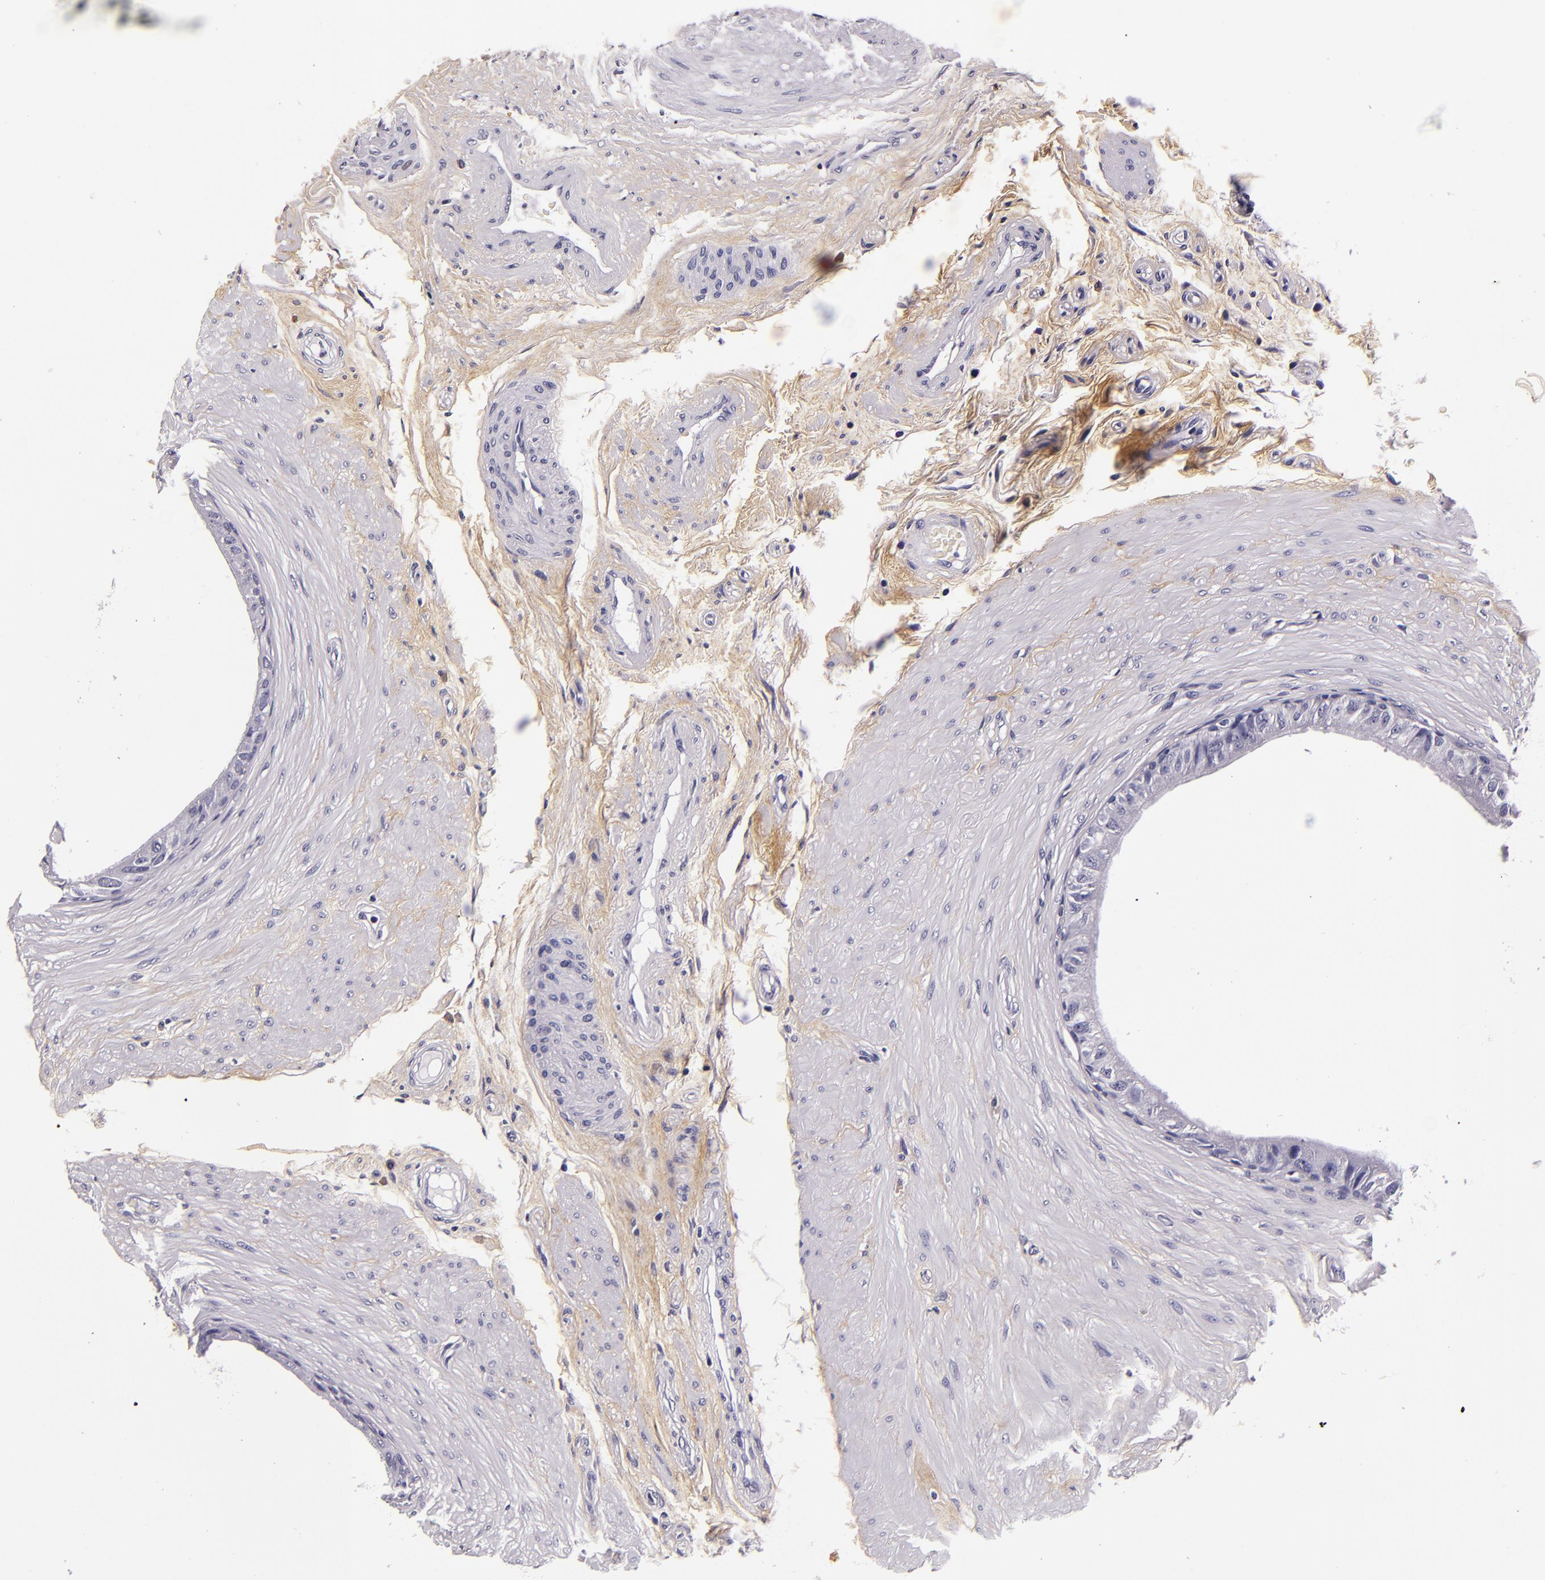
{"staining": {"intensity": "negative", "quantity": "none", "location": "none"}, "tissue": "epididymis", "cell_type": "Glandular cells", "image_type": "normal", "snomed": [{"axis": "morphology", "description": "Normal tissue, NOS"}, {"axis": "topography", "description": "Epididymis"}], "caption": "Immunohistochemistry photomicrograph of unremarkable human epididymis stained for a protein (brown), which reveals no expression in glandular cells.", "gene": "FBN1", "patient": {"sex": "male", "age": 68}}